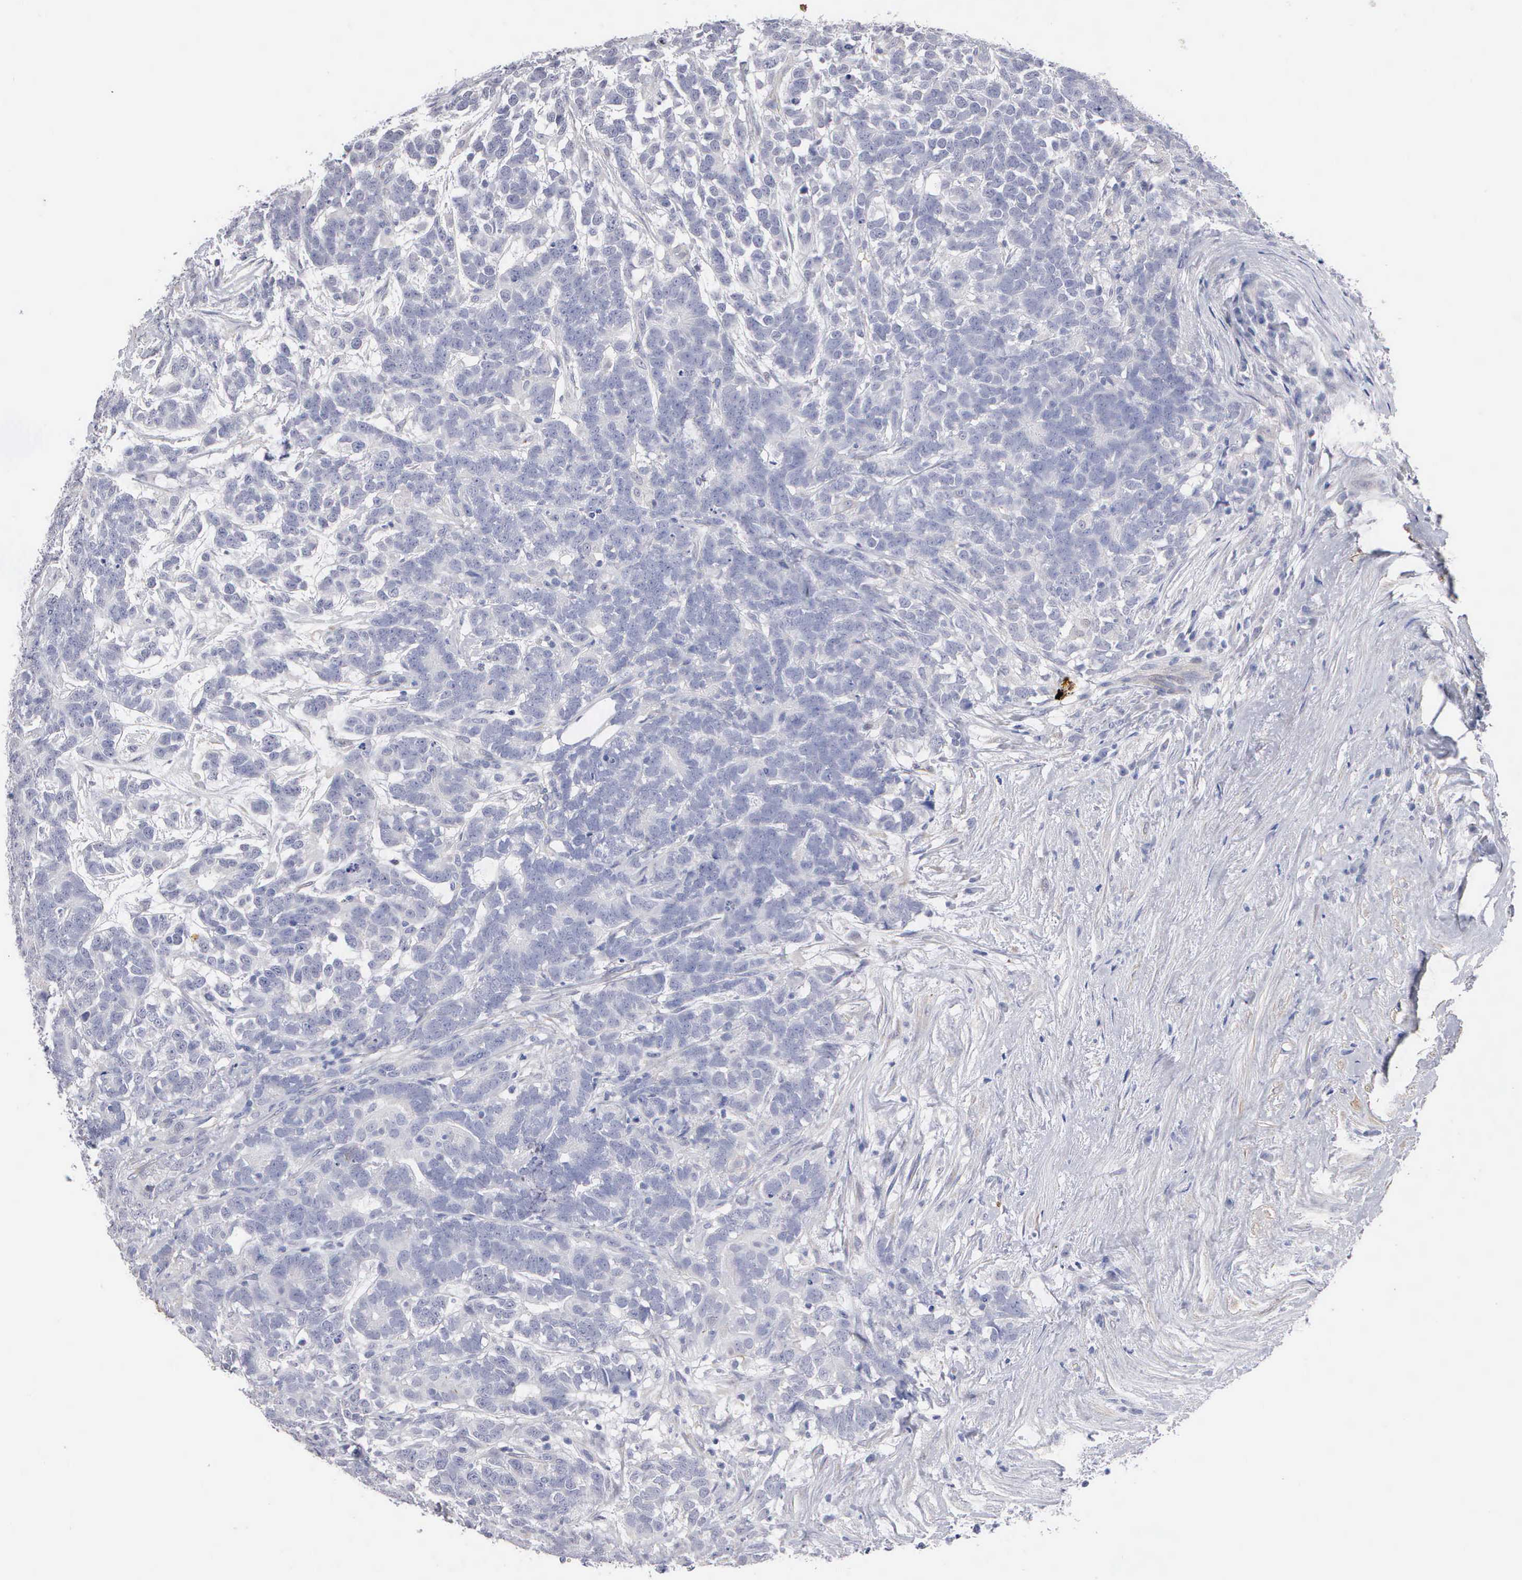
{"staining": {"intensity": "negative", "quantity": "none", "location": "none"}, "tissue": "testis cancer", "cell_type": "Tumor cells", "image_type": "cancer", "snomed": [{"axis": "morphology", "description": "Carcinoma, Embryonal, NOS"}, {"axis": "topography", "description": "Testis"}], "caption": "Immunohistochemistry histopathology image of neoplastic tissue: human testis embryonal carcinoma stained with DAB (3,3'-diaminobenzidine) demonstrates no significant protein positivity in tumor cells. (DAB immunohistochemistry visualized using brightfield microscopy, high magnification).", "gene": "ELFN2", "patient": {"sex": "male", "age": 26}}